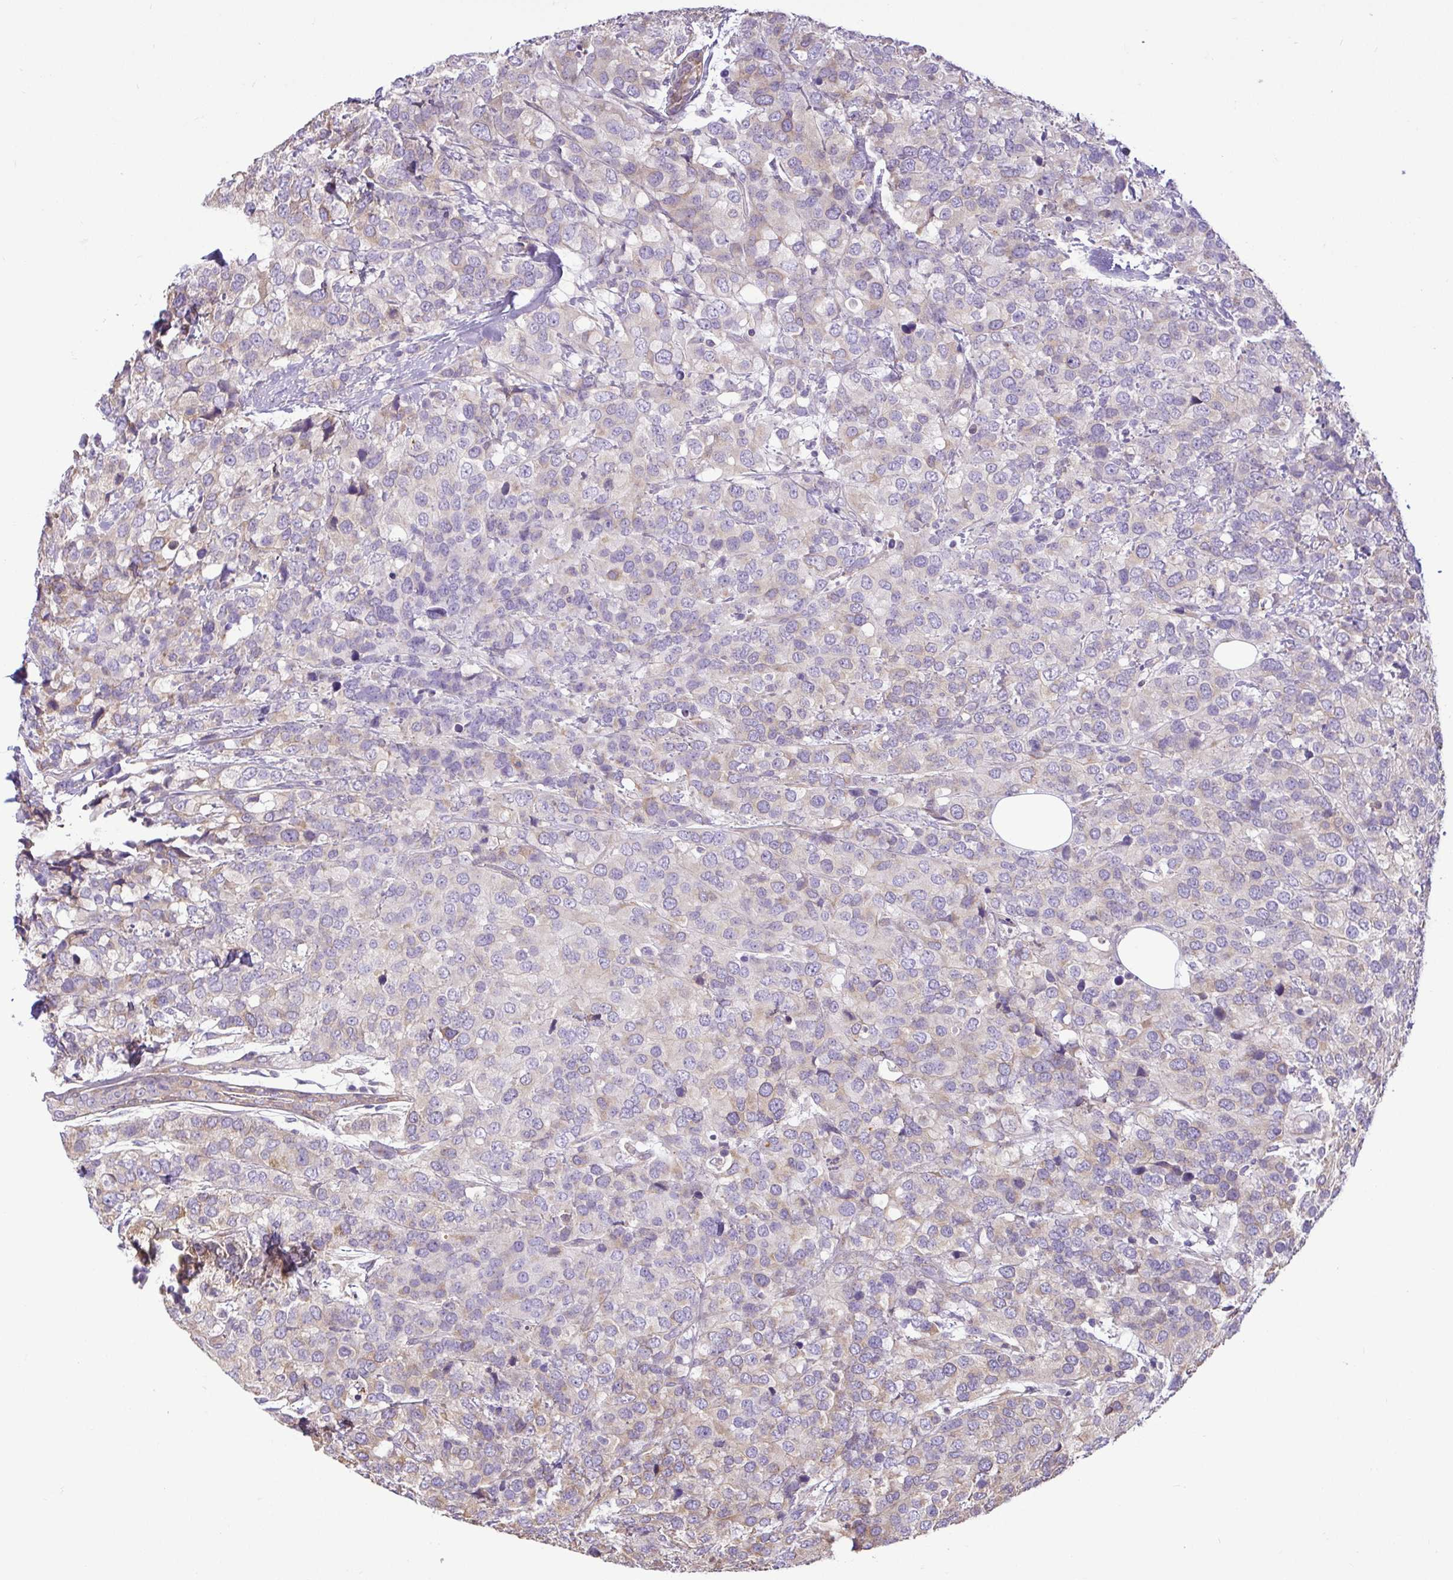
{"staining": {"intensity": "weak", "quantity": "<25%", "location": "cytoplasmic/membranous"}, "tissue": "breast cancer", "cell_type": "Tumor cells", "image_type": "cancer", "snomed": [{"axis": "morphology", "description": "Lobular carcinoma"}, {"axis": "topography", "description": "Breast"}], "caption": "DAB (3,3'-diaminobenzidine) immunohistochemical staining of lobular carcinoma (breast) demonstrates no significant expression in tumor cells.", "gene": "MYL10", "patient": {"sex": "female", "age": 59}}